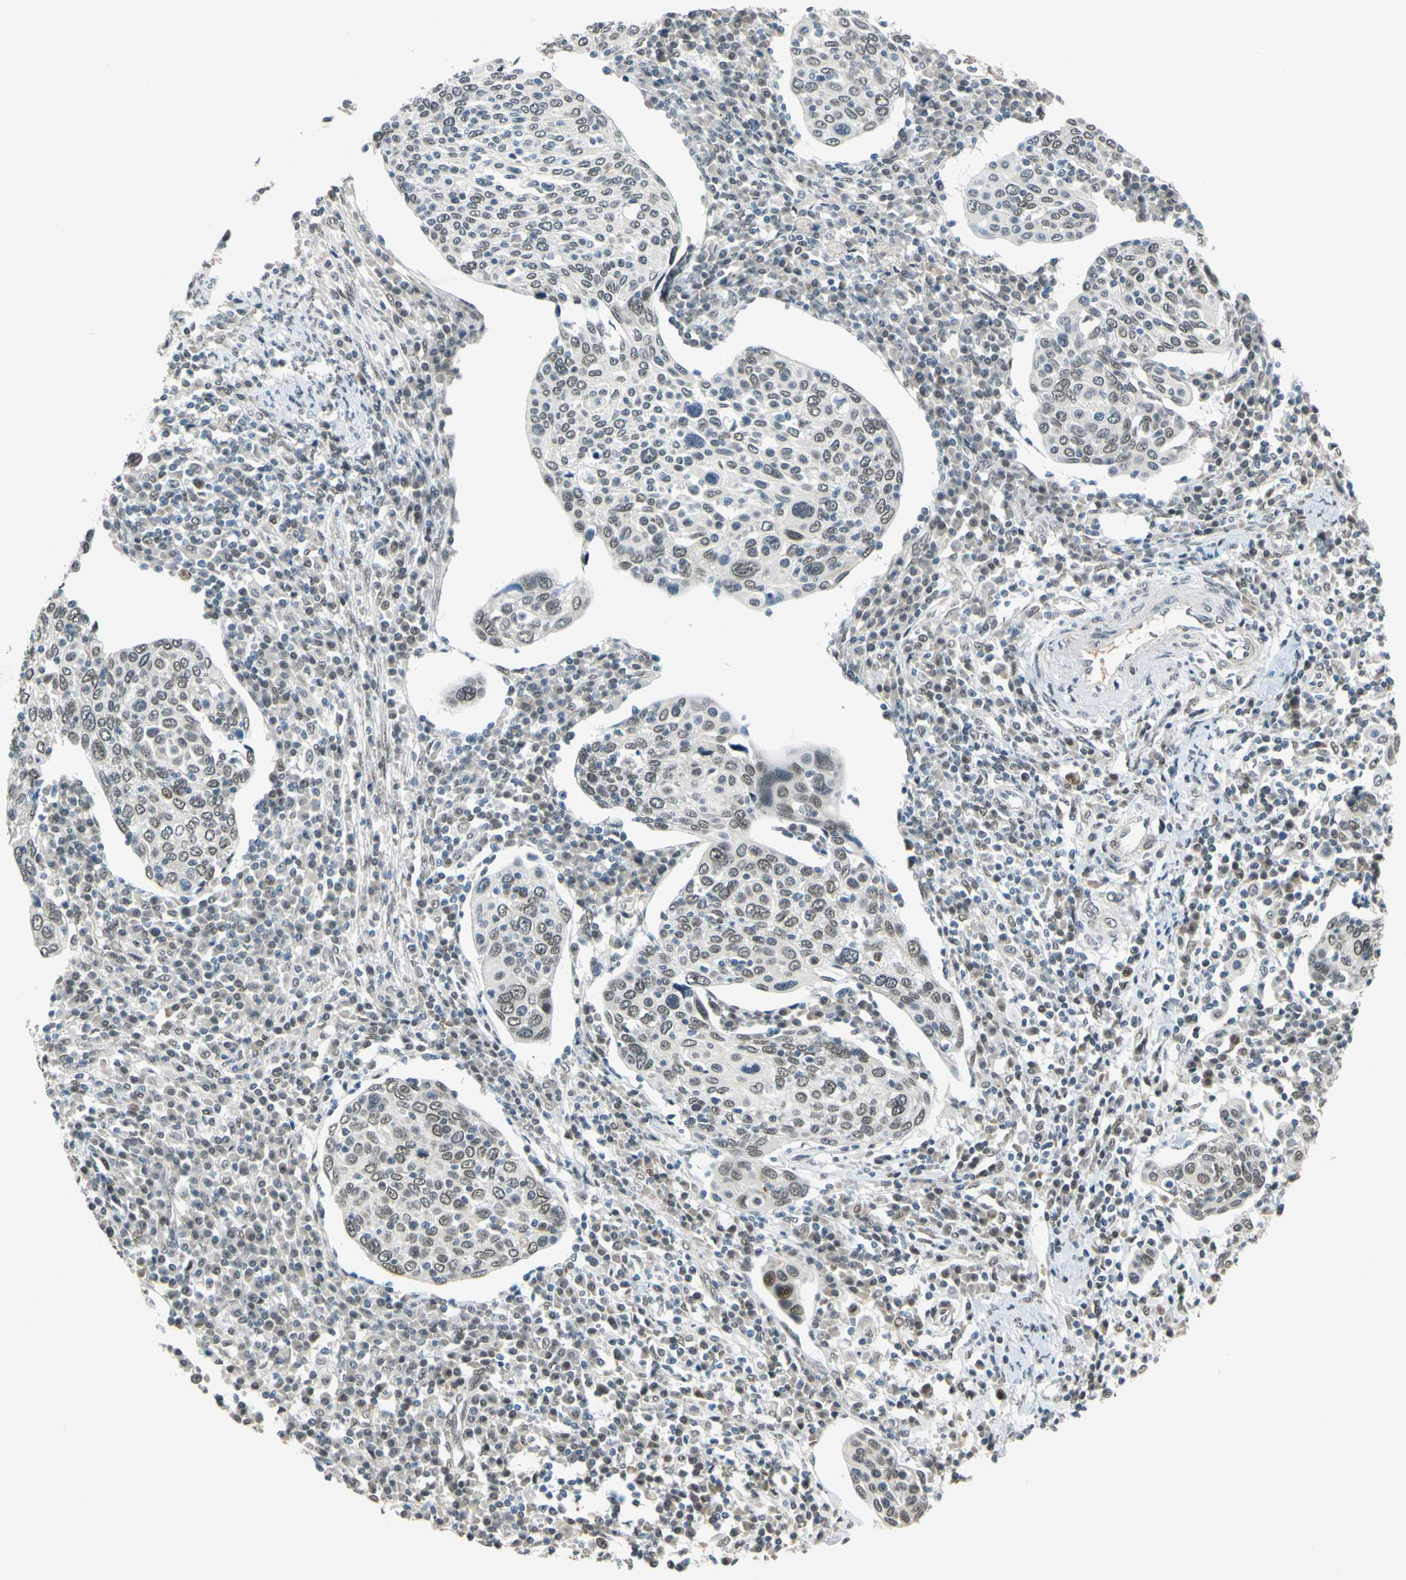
{"staining": {"intensity": "moderate", "quantity": "25%-75%", "location": "nuclear"}, "tissue": "cervical cancer", "cell_type": "Tumor cells", "image_type": "cancer", "snomed": [{"axis": "morphology", "description": "Squamous cell carcinoma, NOS"}, {"axis": "topography", "description": "Cervix"}], "caption": "Immunohistochemistry (IHC) (DAB (3,3'-diaminobenzidine)) staining of human cervical squamous cell carcinoma exhibits moderate nuclear protein positivity in about 25%-75% of tumor cells. The protein of interest is stained brown, and the nuclei are stained in blue (DAB (3,3'-diaminobenzidine) IHC with brightfield microscopy, high magnification).", "gene": "POGZ", "patient": {"sex": "female", "age": 40}}